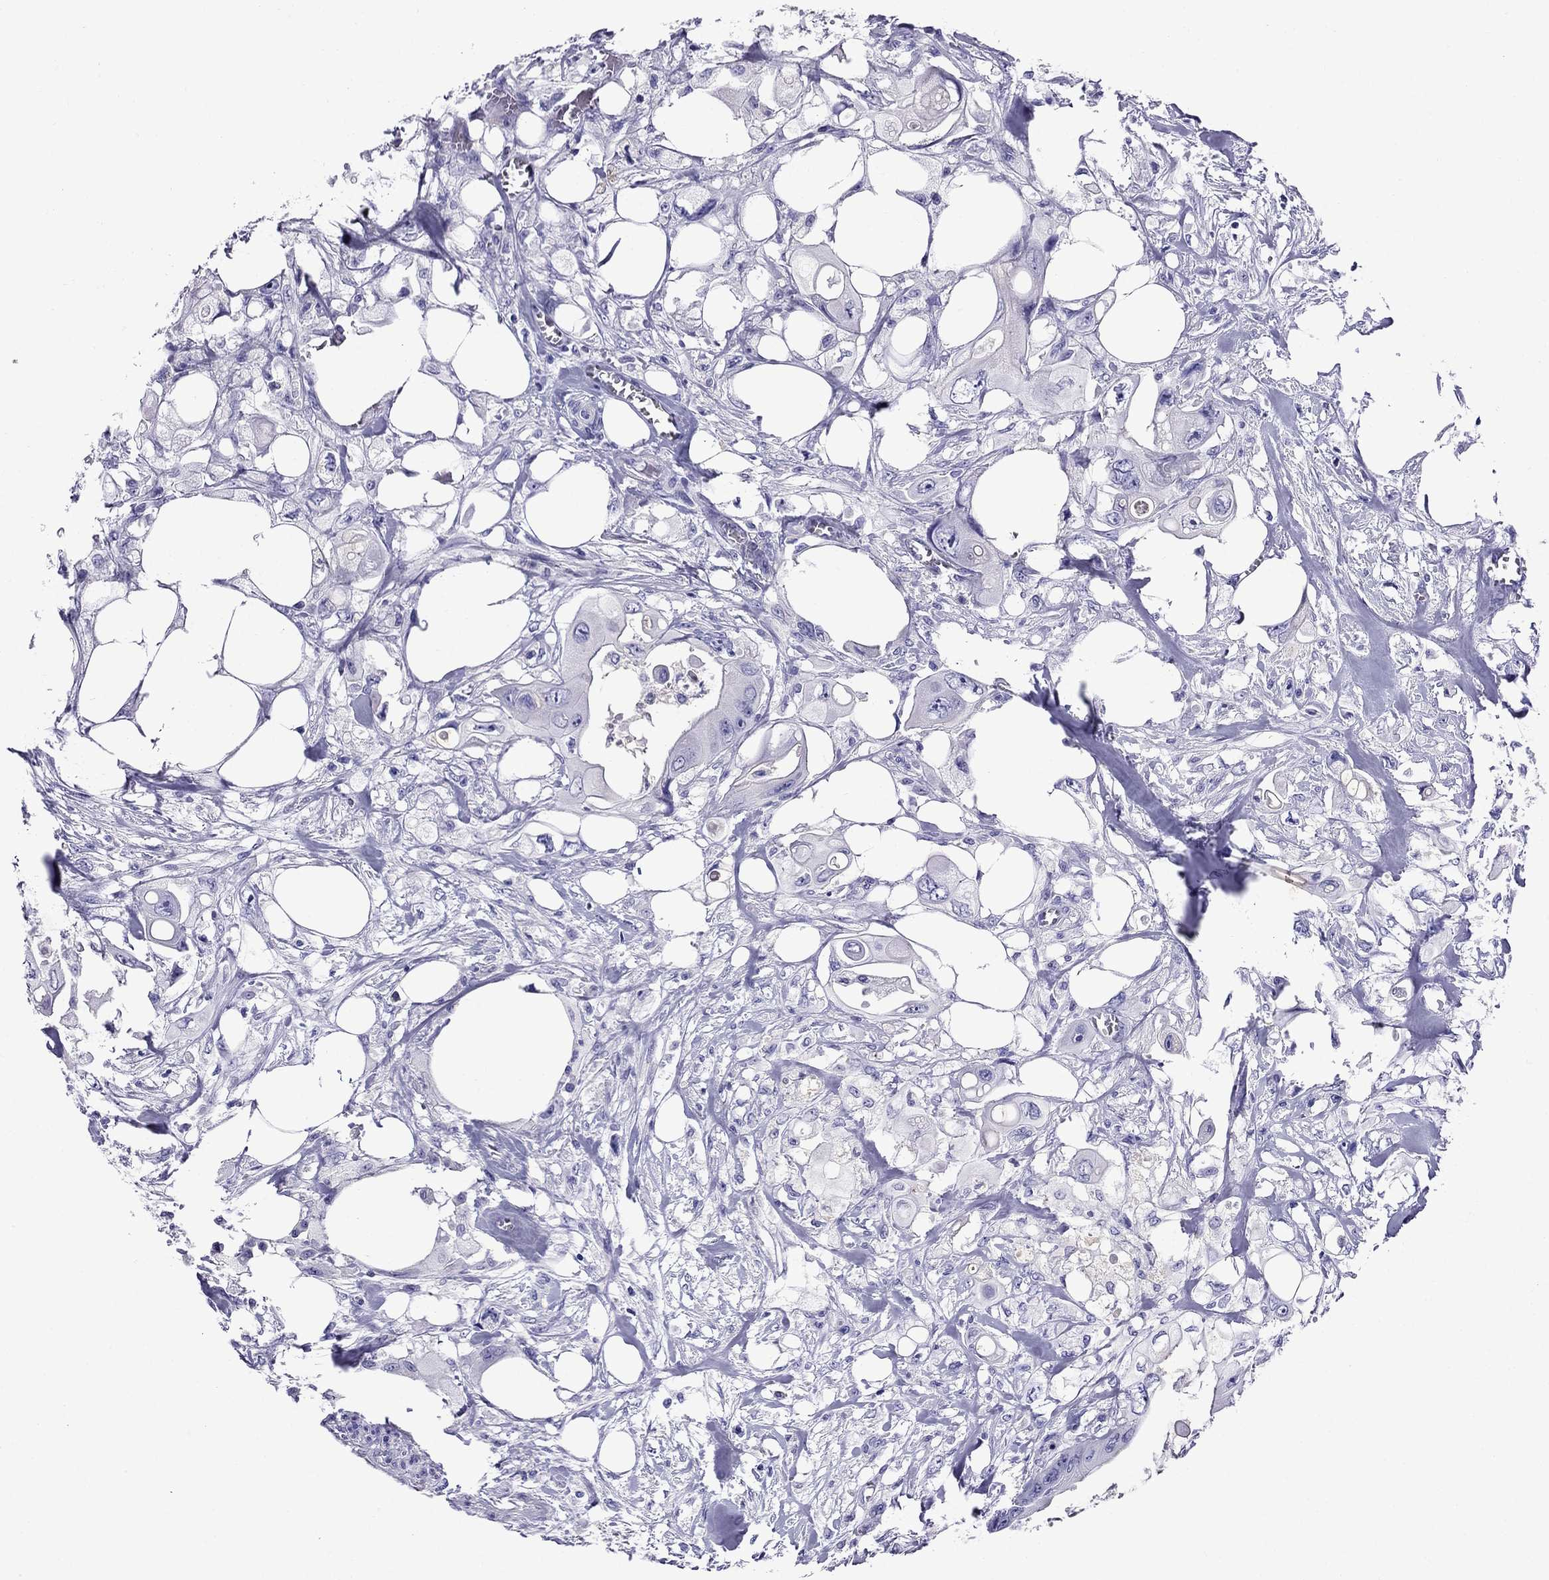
{"staining": {"intensity": "negative", "quantity": "none", "location": "none"}, "tissue": "colorectal cancer", "cell_type": "Tumor cells", "image_type": "cancer", "snomed": [{"axis": "morphology", "description": "Adenocarcinoma, NOS"}, {"axis": "topography", "description": "Rectum"}], "caption": "IHC of human colorectal adenocarcinoma shows no expression in tumor cells. (DAB (3,3'-diaminobenzidine) immunohistochemistry with hematoxylin counter stain).", "gene": "CRYBA1", "patient": {"sex": "male", "age": 63}}